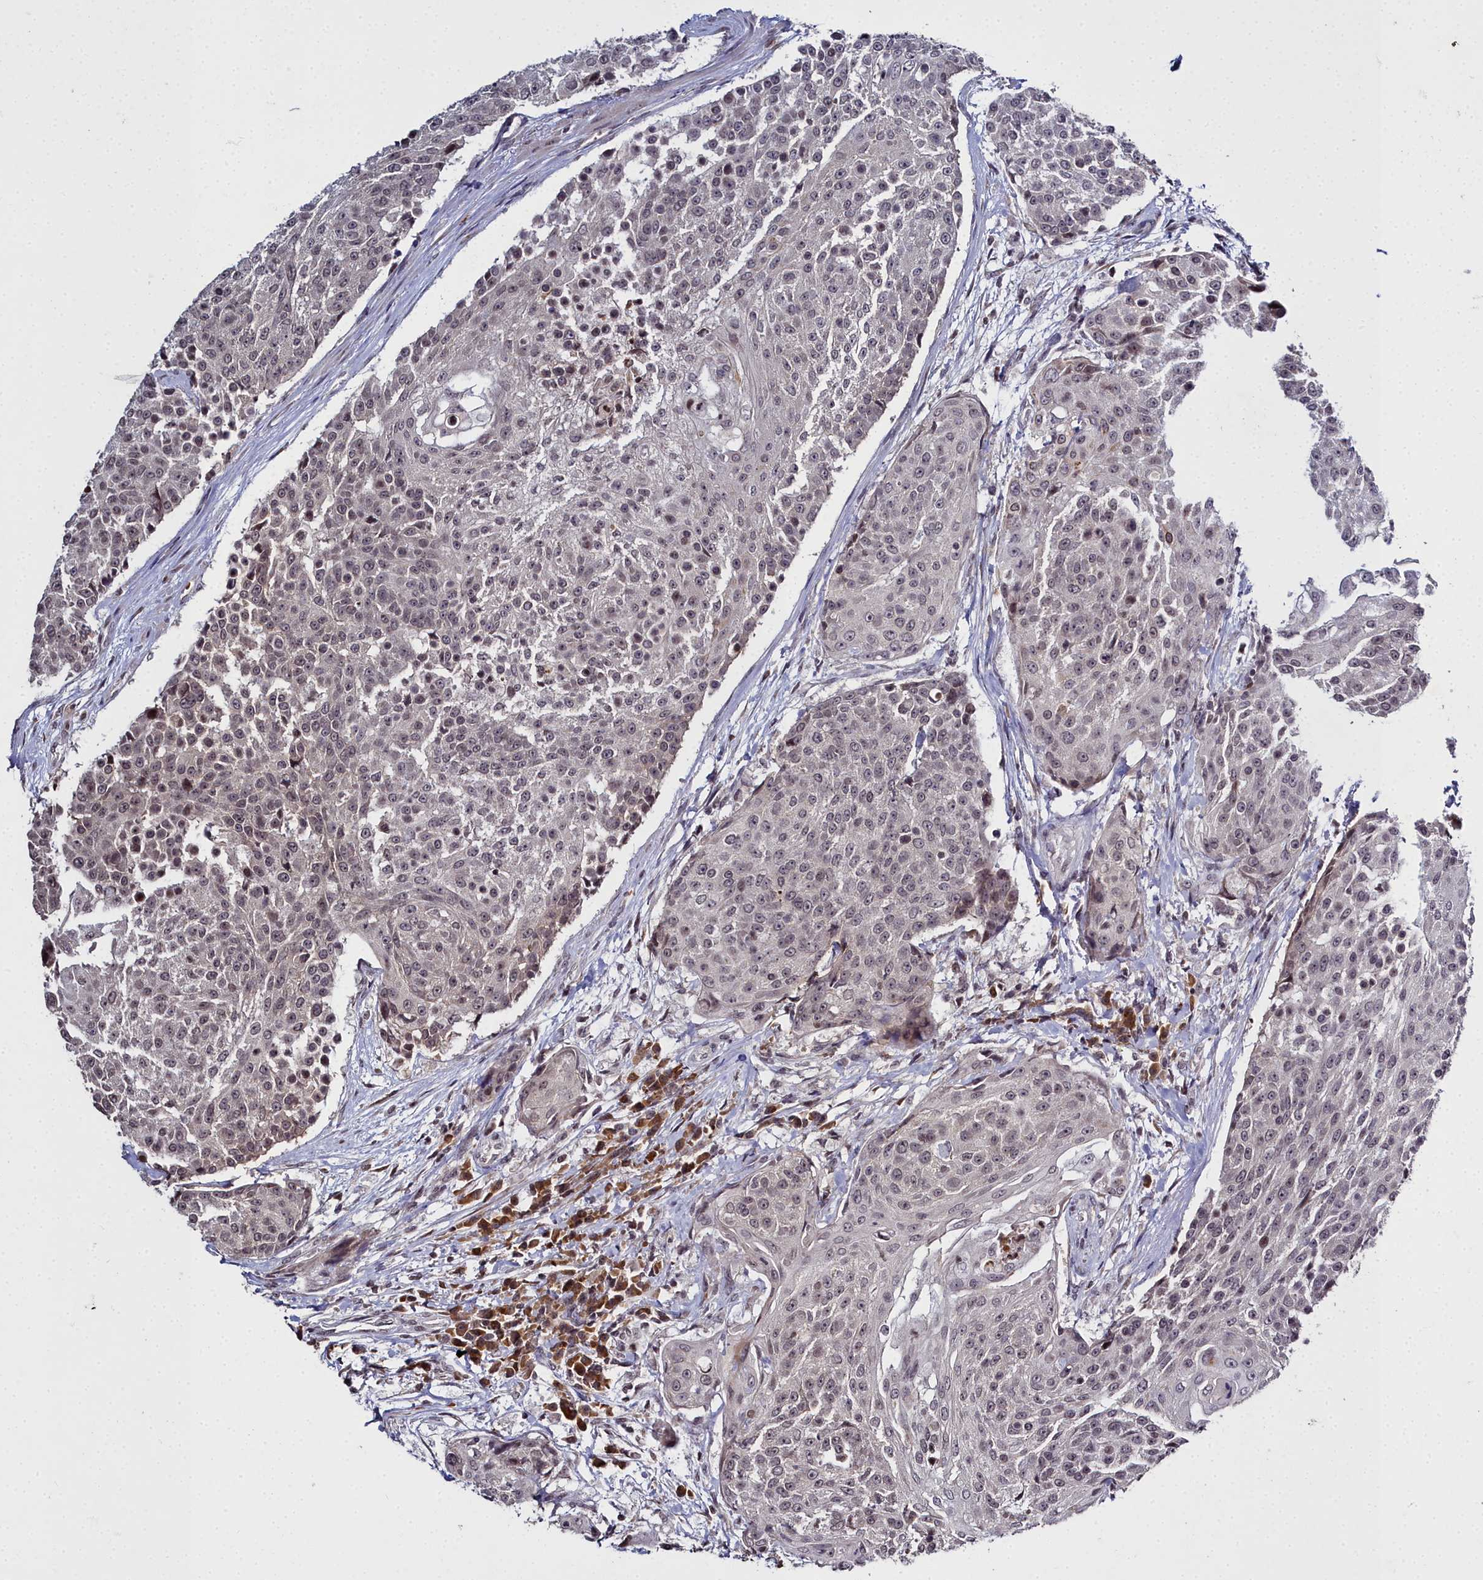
{"staining": {"intensity": "negative", "quantity": "none", "location": "none"}, "tissue": "urothelial cancer", "cell_type": "Tumor cells", "image_type": "cancer", "snomed": [{"axis": "morphology", "description": "Urothelial carcinoma, High grade"}, {"axis": "topography", "description": "Urinary bladder"}], "caption": "High power microscopy image of an IHC micrograph of high-grade urothelial carcinoma, revealing no significant expression in tumor cells.", "gene": "FZD4", "patient": {"sex": "female", "age": 63}}